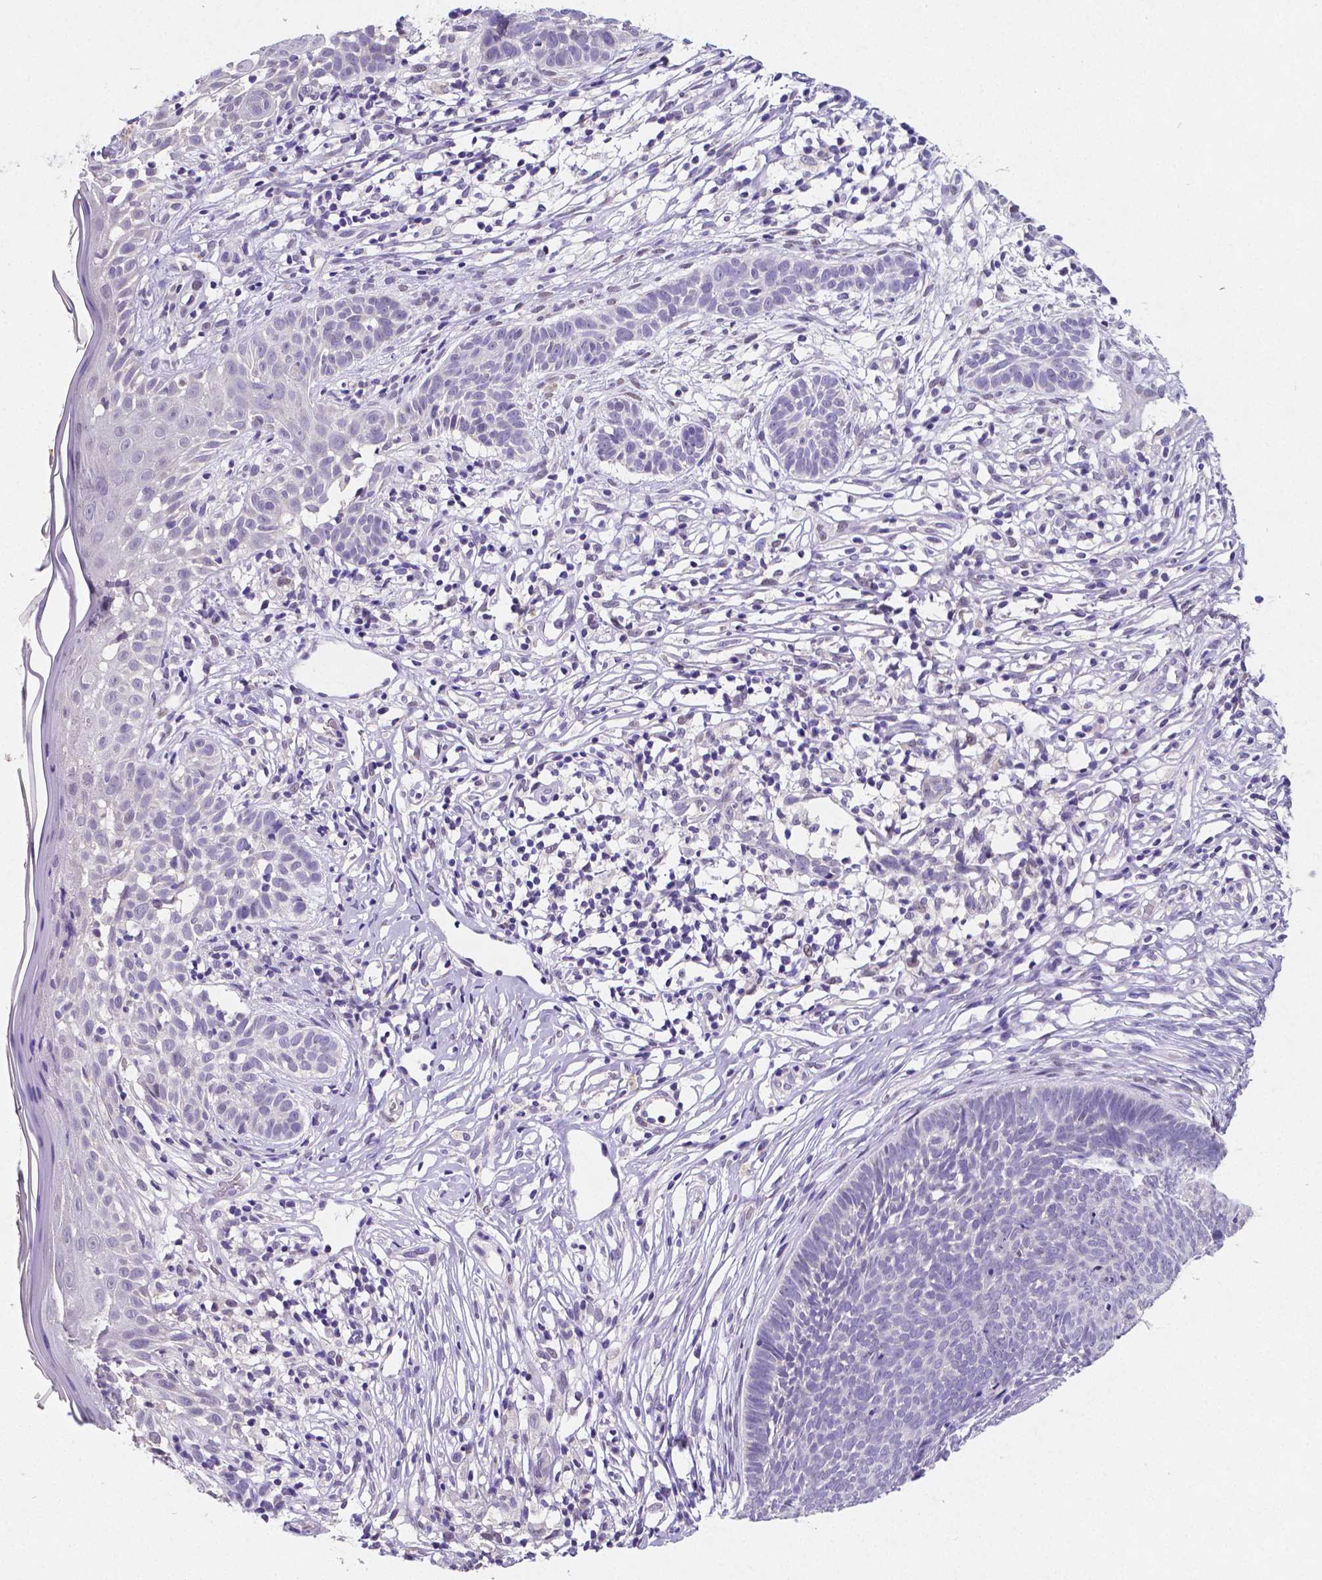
{"staining": {"intensity": "negative", "quantity": "none", "location": "none"}, "tissue": "skin cancer", "cell_type": "Tumor cells", "image_type": "cancer", "snomed": [{"axis": "morphology", "description": "Basal cell carcinoma"}, {"axis": "topography", "description": "Skin"}], "caption": "IHC photomicrograph of basal cell carcinoma (skin) stained for a protein (brown), which shows no expression in tumor cells.", "gene": "SATB2", "patient": {"sex": "male", "age": 85}}